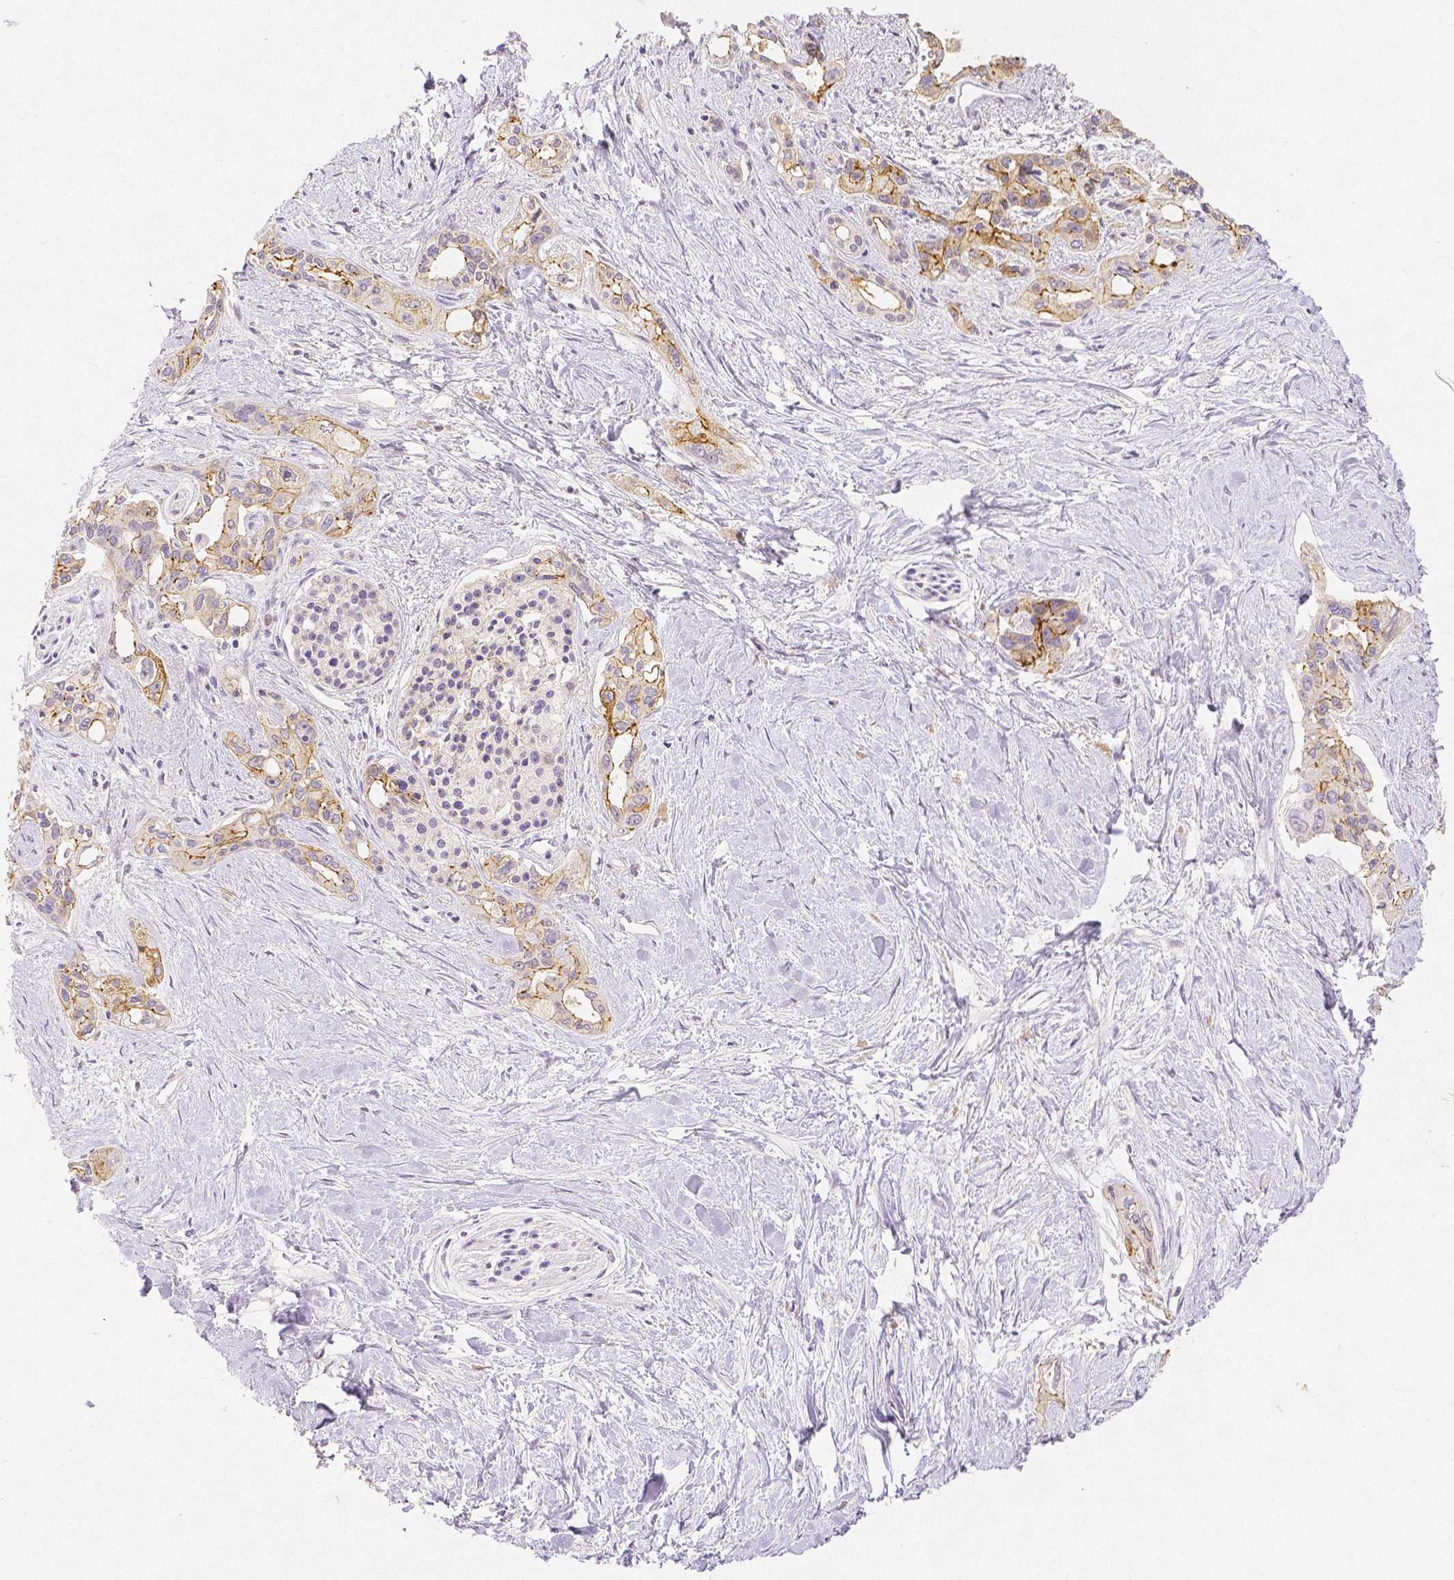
{"staining": {"intensity": "moderate", "quantity": ">75%", "location": "cytoplasmic/membranous"}, "tissue": "pancreatic cancer", "cell_type": "Tumor cells", "image_type": "cancer", "snomed": [{"axis": "morphology", "description": "Adenocarcinoma, NOS"}, {"axis": "topography", "description": "Pancreas"}], "caption": "Pancreatic cancer (adenocarcinoma) stained for a protein (brown) displays moderate cytoplasmic/membranous positive staining in about >75% of tumor cells.", "gene": "OCLN", "patient": {"sex": "female", "age": 50}}